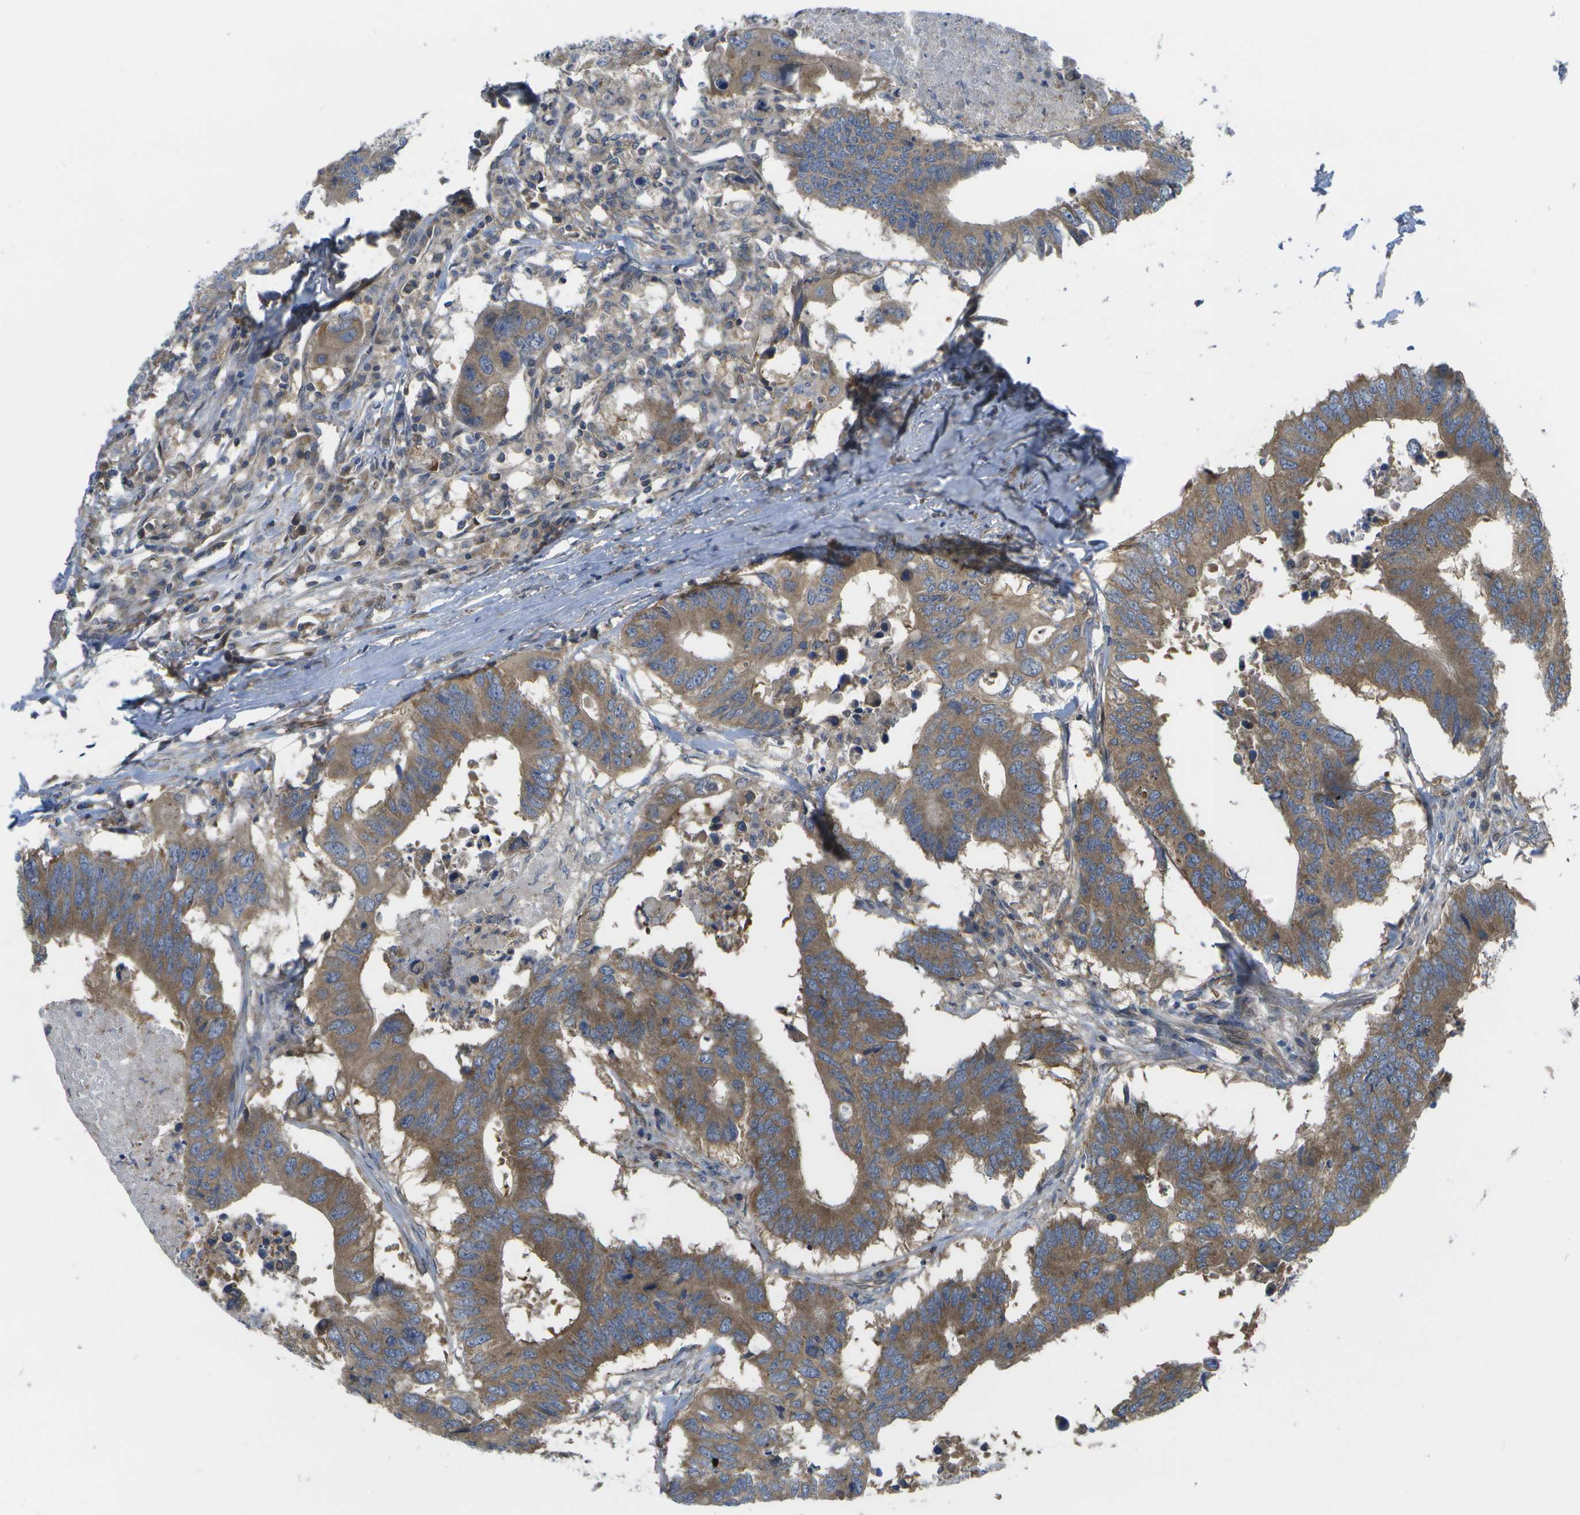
{"staining": {"intensity": "moderate", "quantity": ">75%", "location": "cytoplasmic/membranous"}, "tissue": "colorectal cancer", "cell_type": "Tumor cells", "image_type": "cancer", "snomed": [{"axis": "morphology", "description": "Adenocarcinoma, NOS"}, {"axis": "topography", "description": "Colon"}], "caption": "Human adenocarcinoma (colorectal) stained for a protein (brown) demonstrates moderate cytoplasmic/membranous positive positivity in approximately >75% of tumor cells.", "gene": "DPM3", "patient": {"sex": "male", "age": 71}}